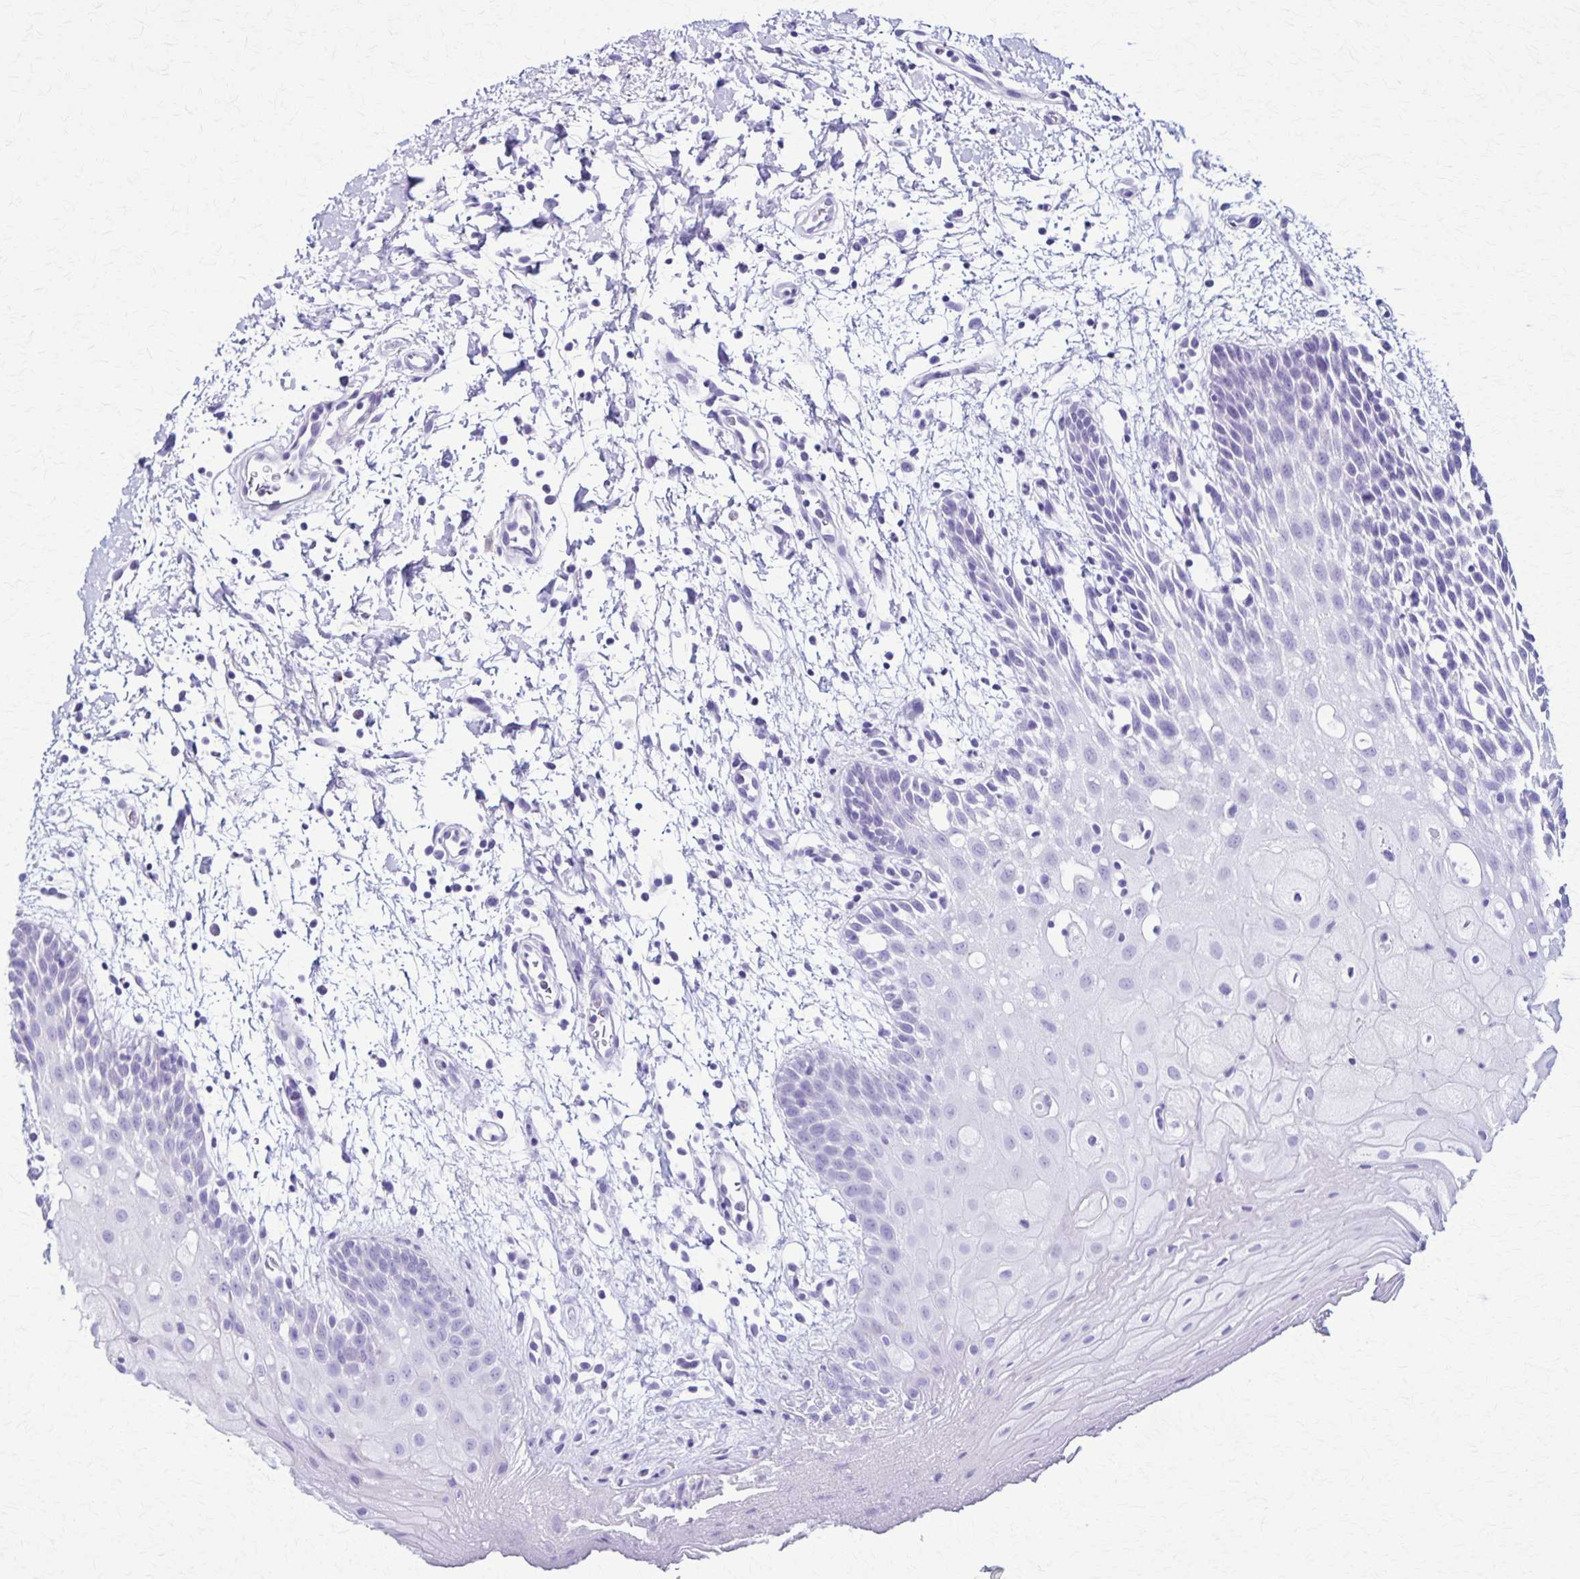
{"staining": {"intensity": "negative", "quantity": "none", "location": "none"}, "tissue": "oral mucosa", "cell_type": "Squamous epithelial cells", "image_type": "normal", "snomed": [{"axis": "morphology", "description": "Normal tissue, NOS"}, {"axis": "morphology", "description": "Squamous cell carcinoma, NOS"}, {"axis": "topography", "description": "Oral tissue"}, {"axis": "topography", "description": "Tounge, NOS"}, {"axis": "topography", "description": "Head-Neck"}], "caption": "This is an IHC histopathology image of benign human oral mucosa. There is no staining in squamous epithelial cells.", "gene": "OR51B5", "patient": {"sex": "male", "age": 62}}